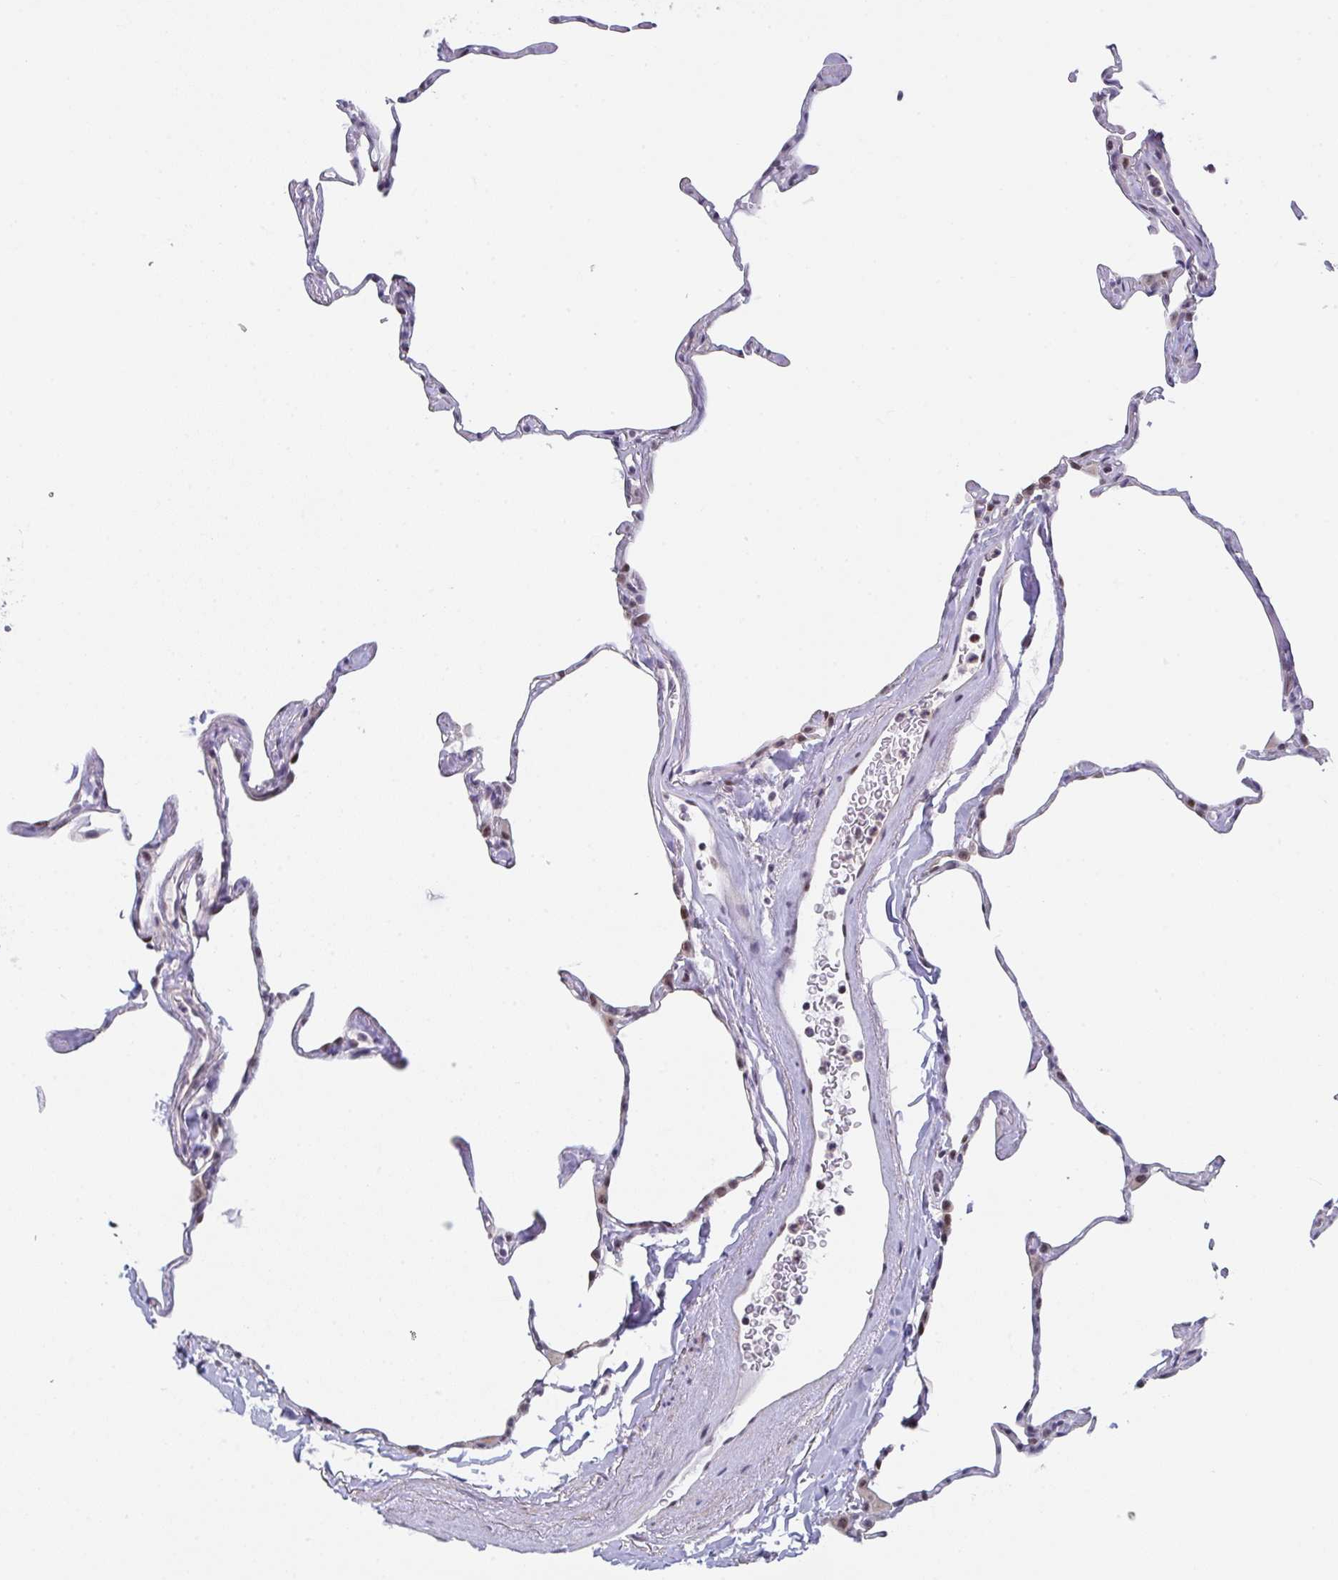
{"staining": {"intensity": "moderate", "quantity": "25%-75%", "location": "nuclear"}, "tissue": "lung", "cell_type": "Alveolar cells", "image_type": "normal", "snomed": [{"axis": "morphology", "description": "Normal tissue, NOS"}, {"axis": "topography", "description": "Lung"}], "caption": "Immunohistochemical staining of benign human lung displays 25%-75% levels of moderate nuclear protein positivity in approximately 25%-75% of alveolar cells.", "gene": "RBM18", "patient": {"sex": "male", "age": 65}}